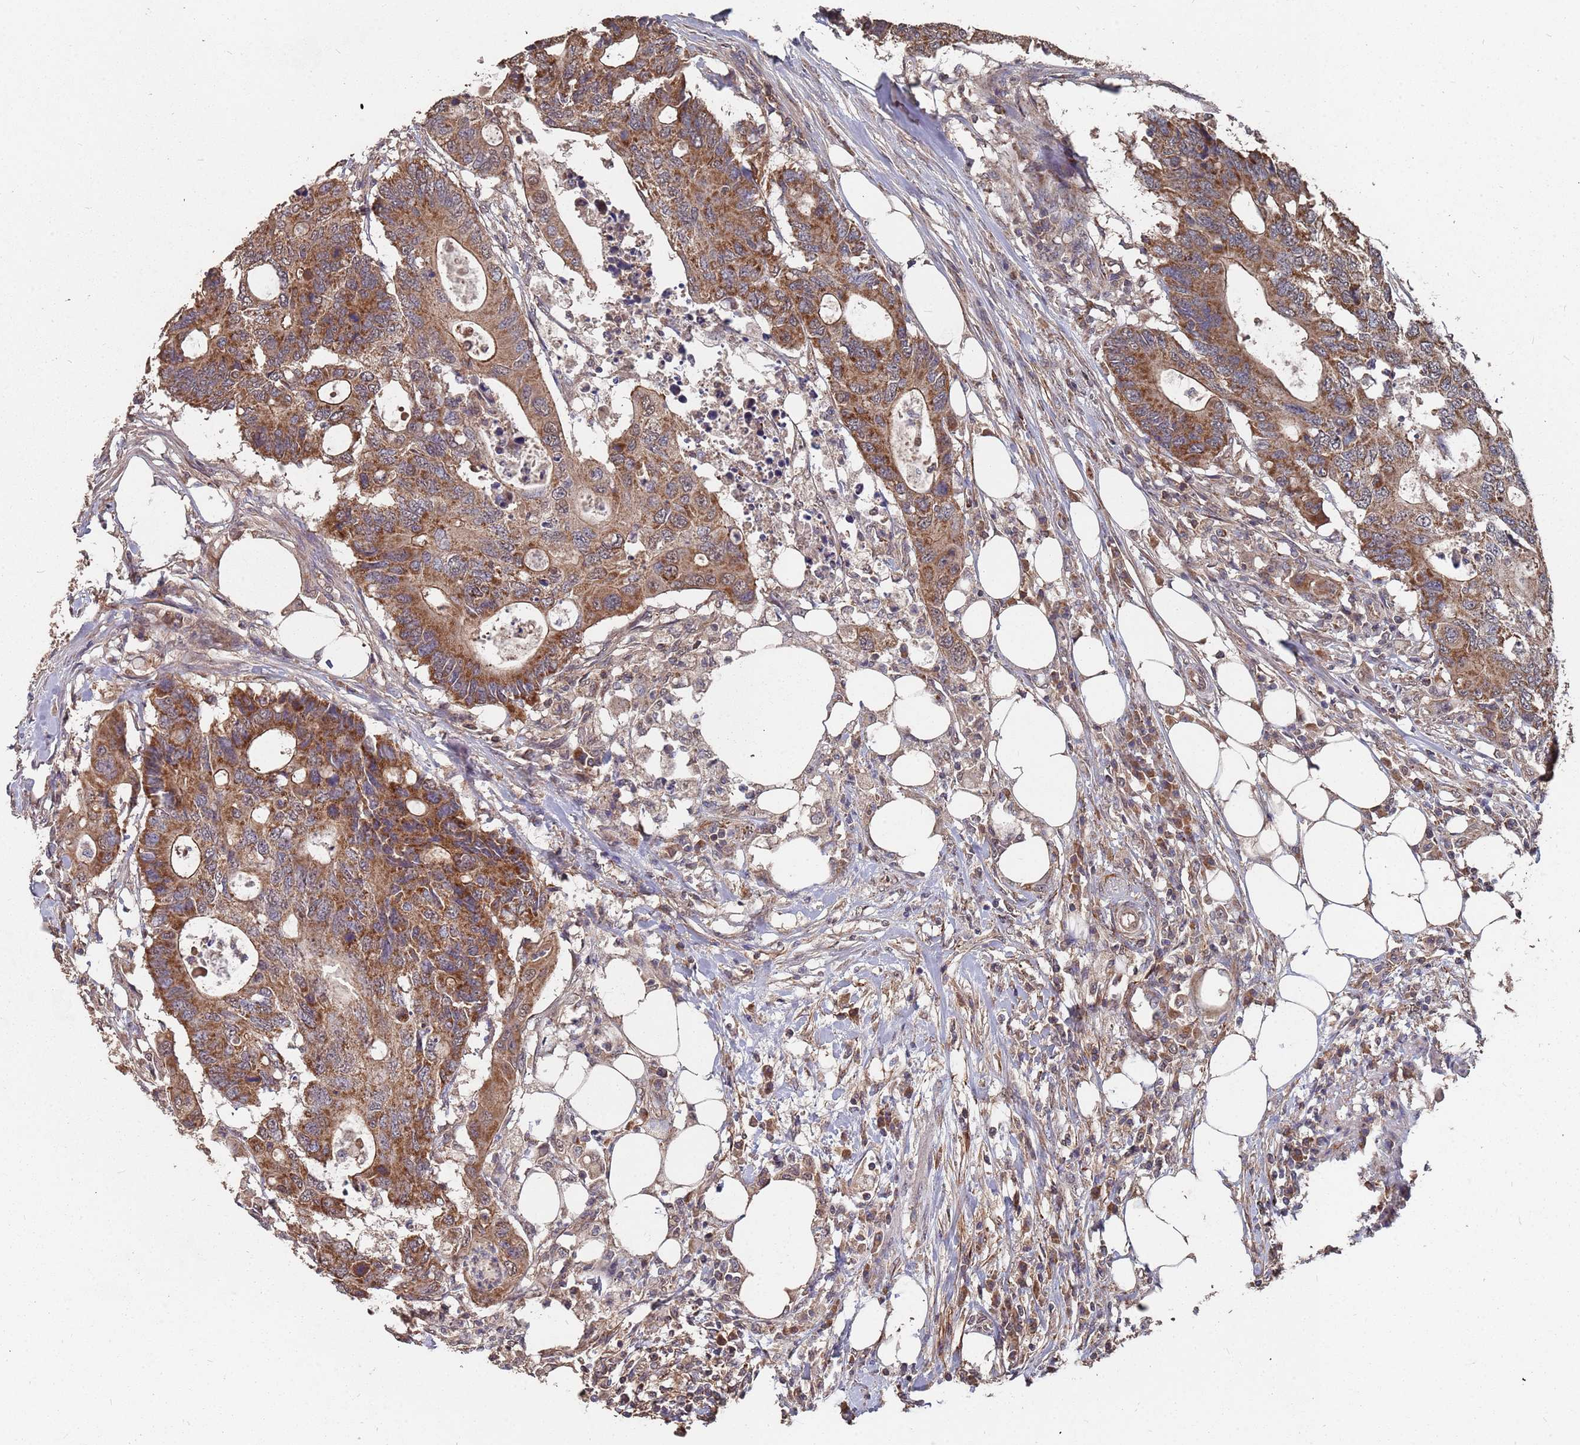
{"staining": {"intensity": "strong", "quantity": ">75%", "location": "cytoplasmic/membranous"}, "tissue": "colorectal cancer", "cell_type": "Tumor cells", "image_type": "cancer", "snomed": [{"axis": "morphology", "description": "Adenocarcinoma, NOS"}, {"axis": "topography", "description": "Colon"}], "caption": "Immunohistochemistry (DAB (3,3'-diaminobenzidine)) staining of colorectal cancer shows strong cytoplasmic/membranous protein positivity in about >75% of tumor cells. The protein of interest is stained brown, and the nuclei are stained in blue (DAB (3,3'-diaminobenzidine) IHC with brightfield microscopy, high magnification).", "gene": "PRORP", "patient": {"sex": "male", "age": 71}}